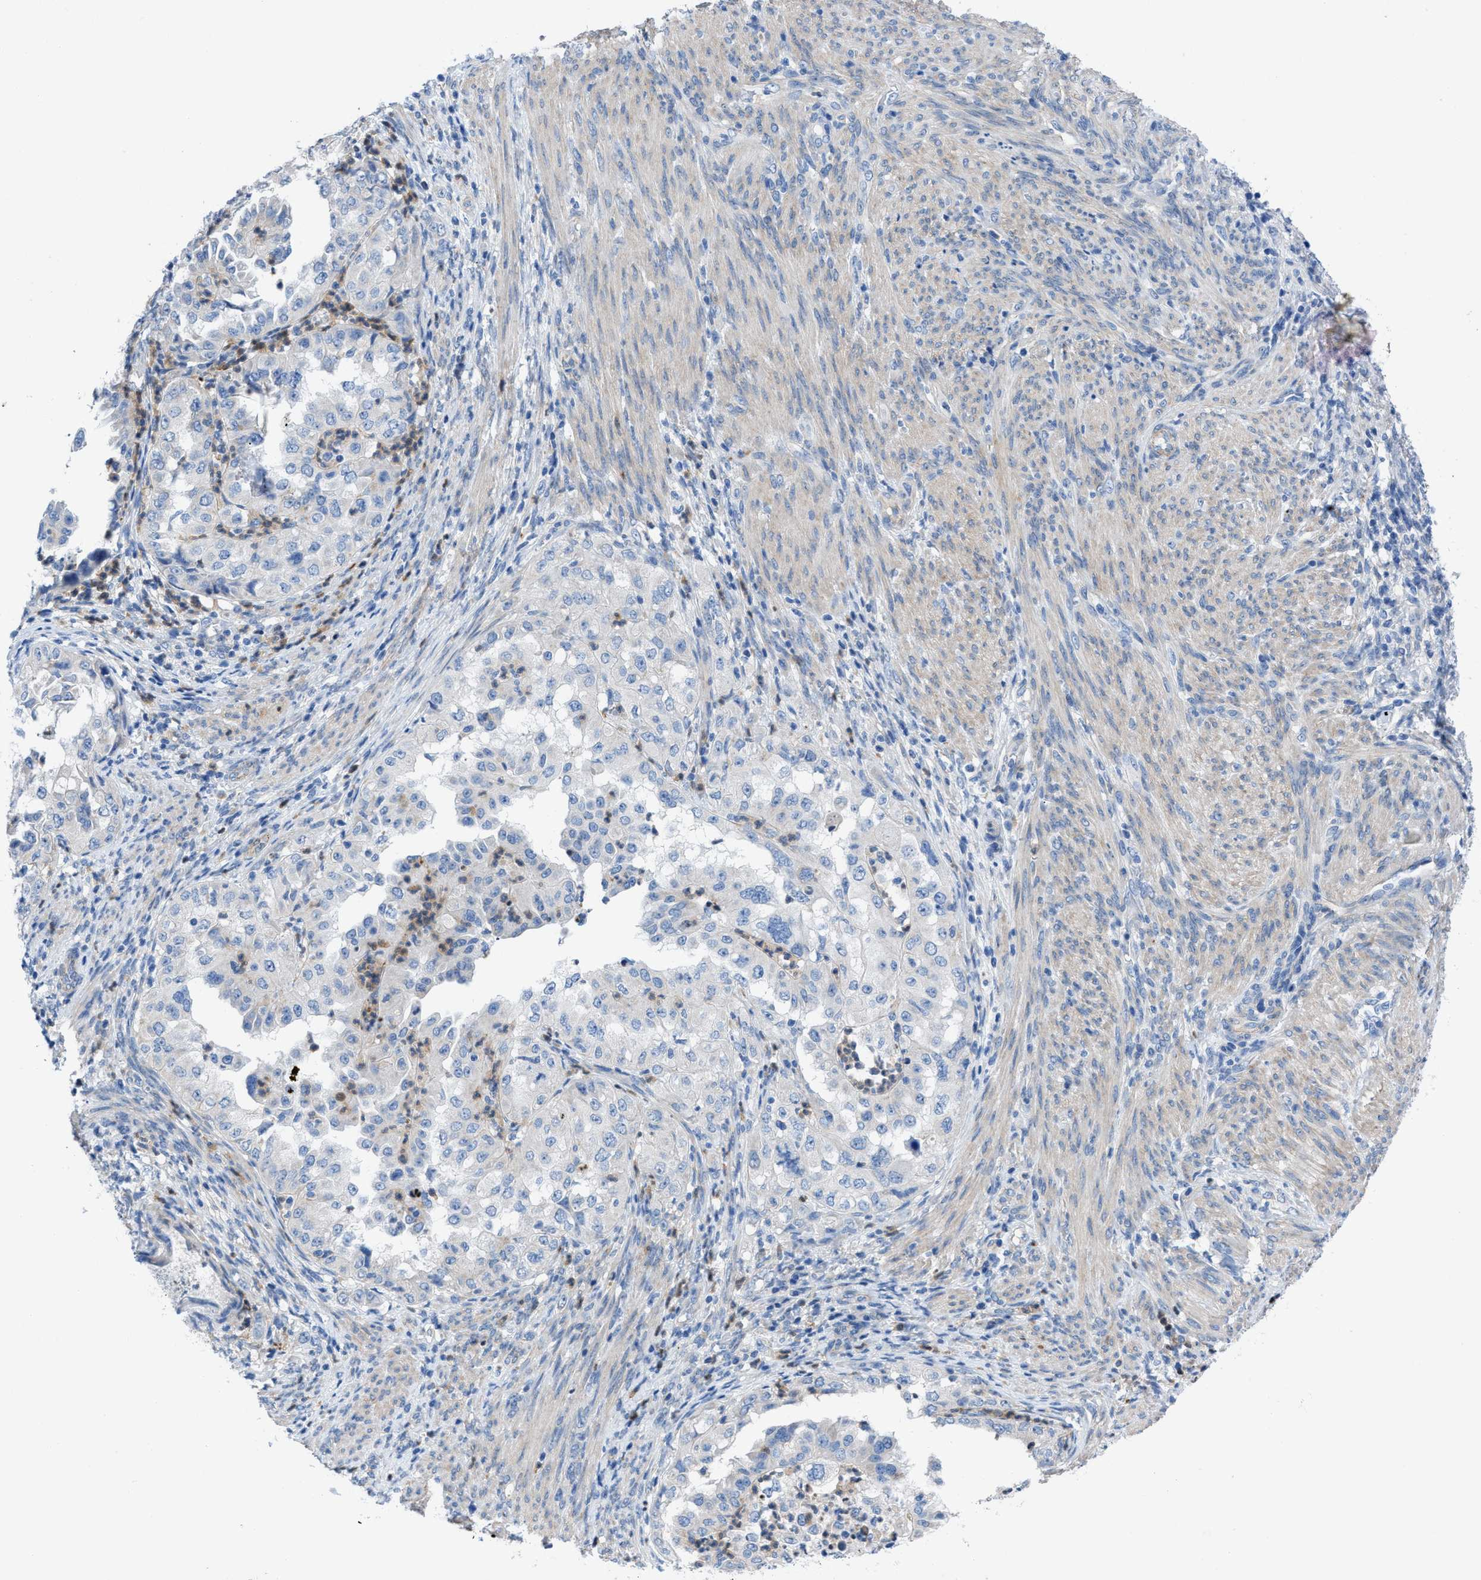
{"staining": {"intensity": "negative", "quantity": "none", "location": "none"}, "tissue": "endometrial cancer", "cell_type": "Tumor cells", "image_type": "cancer", "snomed": [{"axis": "morphology", "description": "Adenocarcinoma, NOS"}, {"axis": "topography", "description": "Endometrium"}], "caption": "IHC micrograph of neoplastic tissue: human endometrial adenocarcinoma stained with DAB (3,3'-diaminobenzidine) reveals no significant protein staining in tumor cells.", "gene": "ITPR1", "patient": {"sex": "female", "age": 85}}